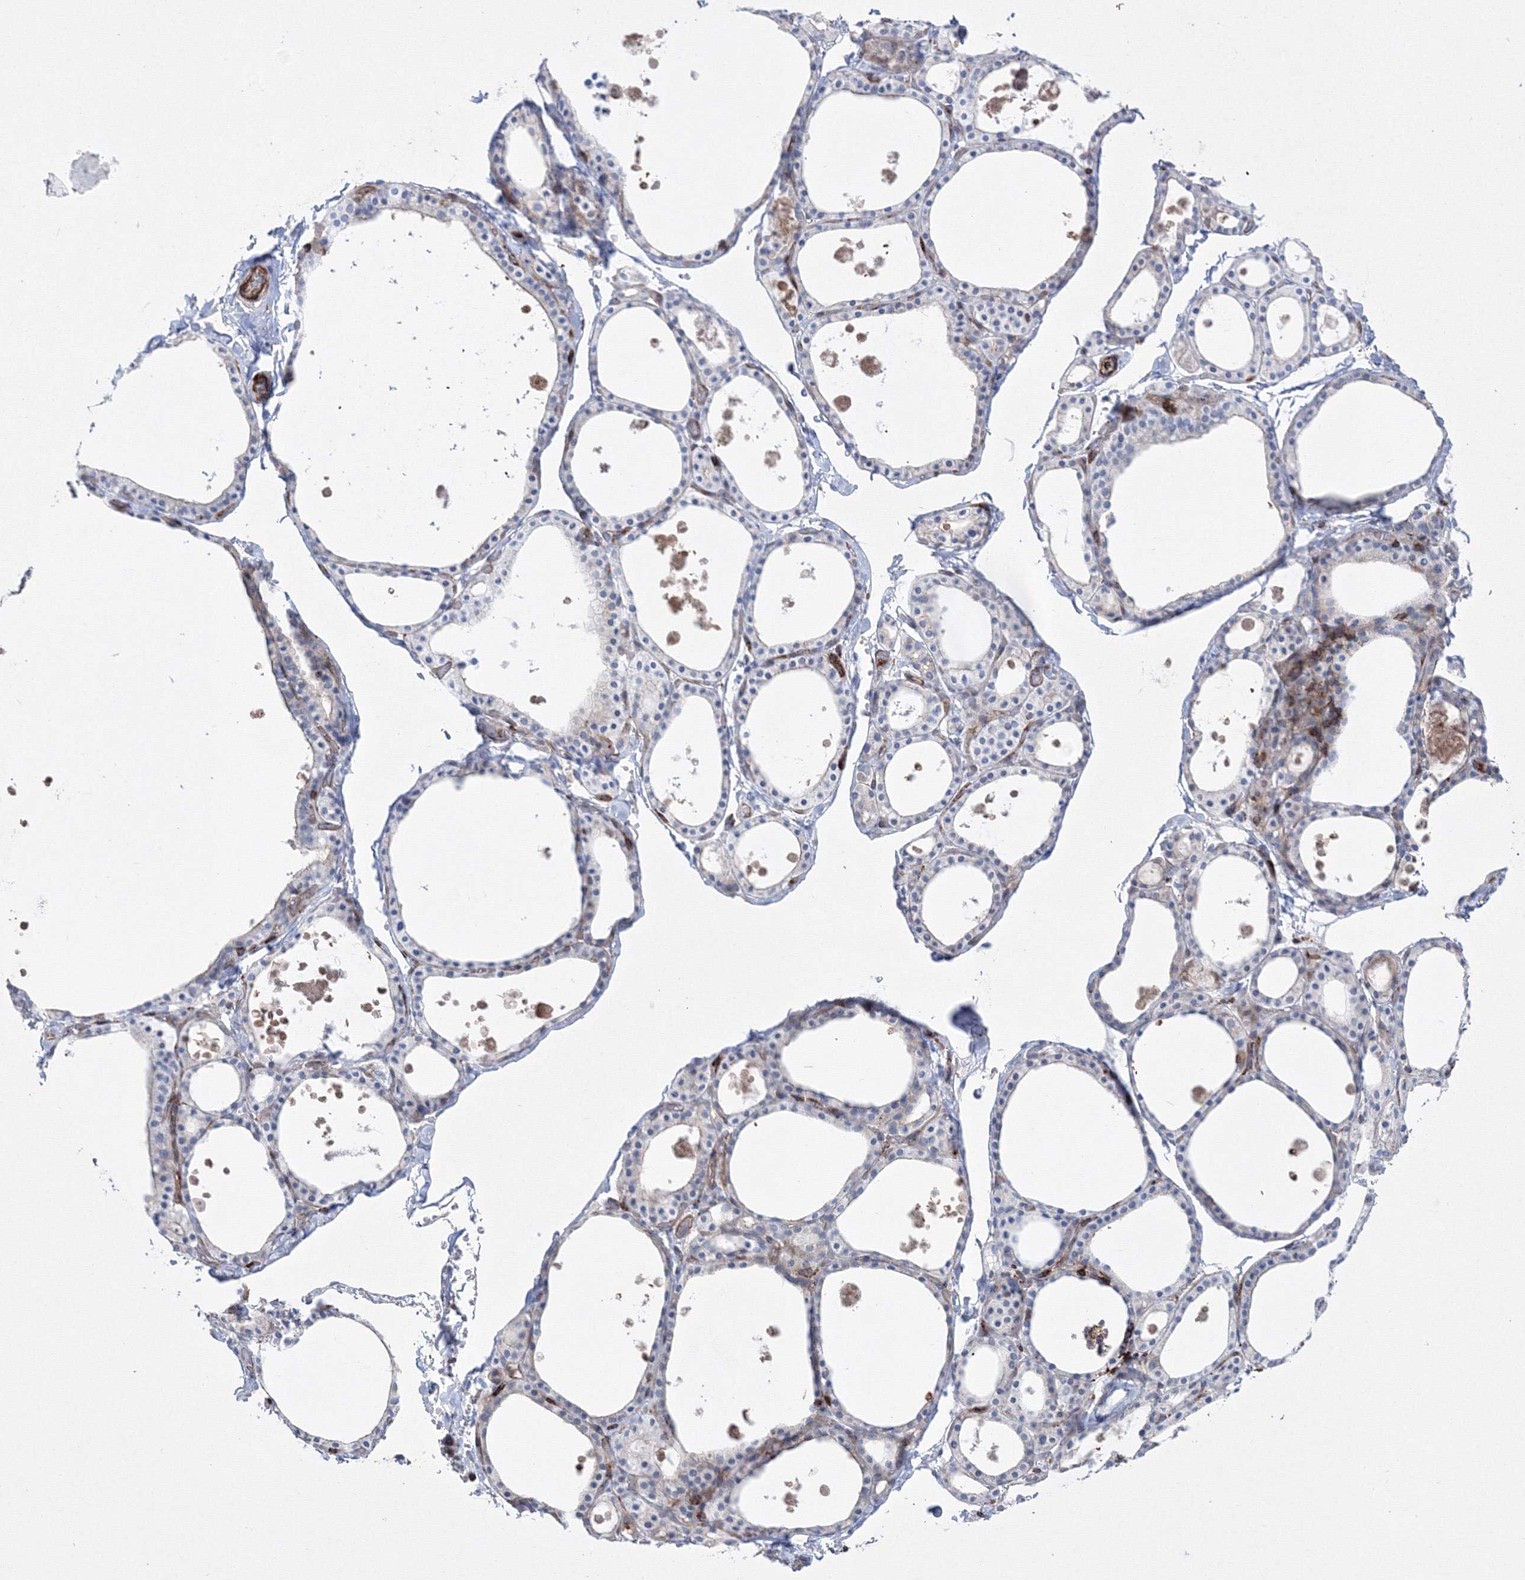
{"staining": {"intensity": "negative", "quantity": "none", "location": "none"}, "tissue": "thyroid gland", "cell_type": "Glandular cells", "image_type": "normal", "snomed": [{"axis": "morphology", "description": "Normal tissue, NOS"}, {"axis": "topography", "description": "Thyroid gland"}], "caption": "Immunohistochemistry (IHC) of normal thyroid gland exhibits no staining in glandular cells. (Immunohistochemistry, brightfield microscopy, high magnification).", "gene": "GPR82", "patient": {"sex": "male", "age": 56}}